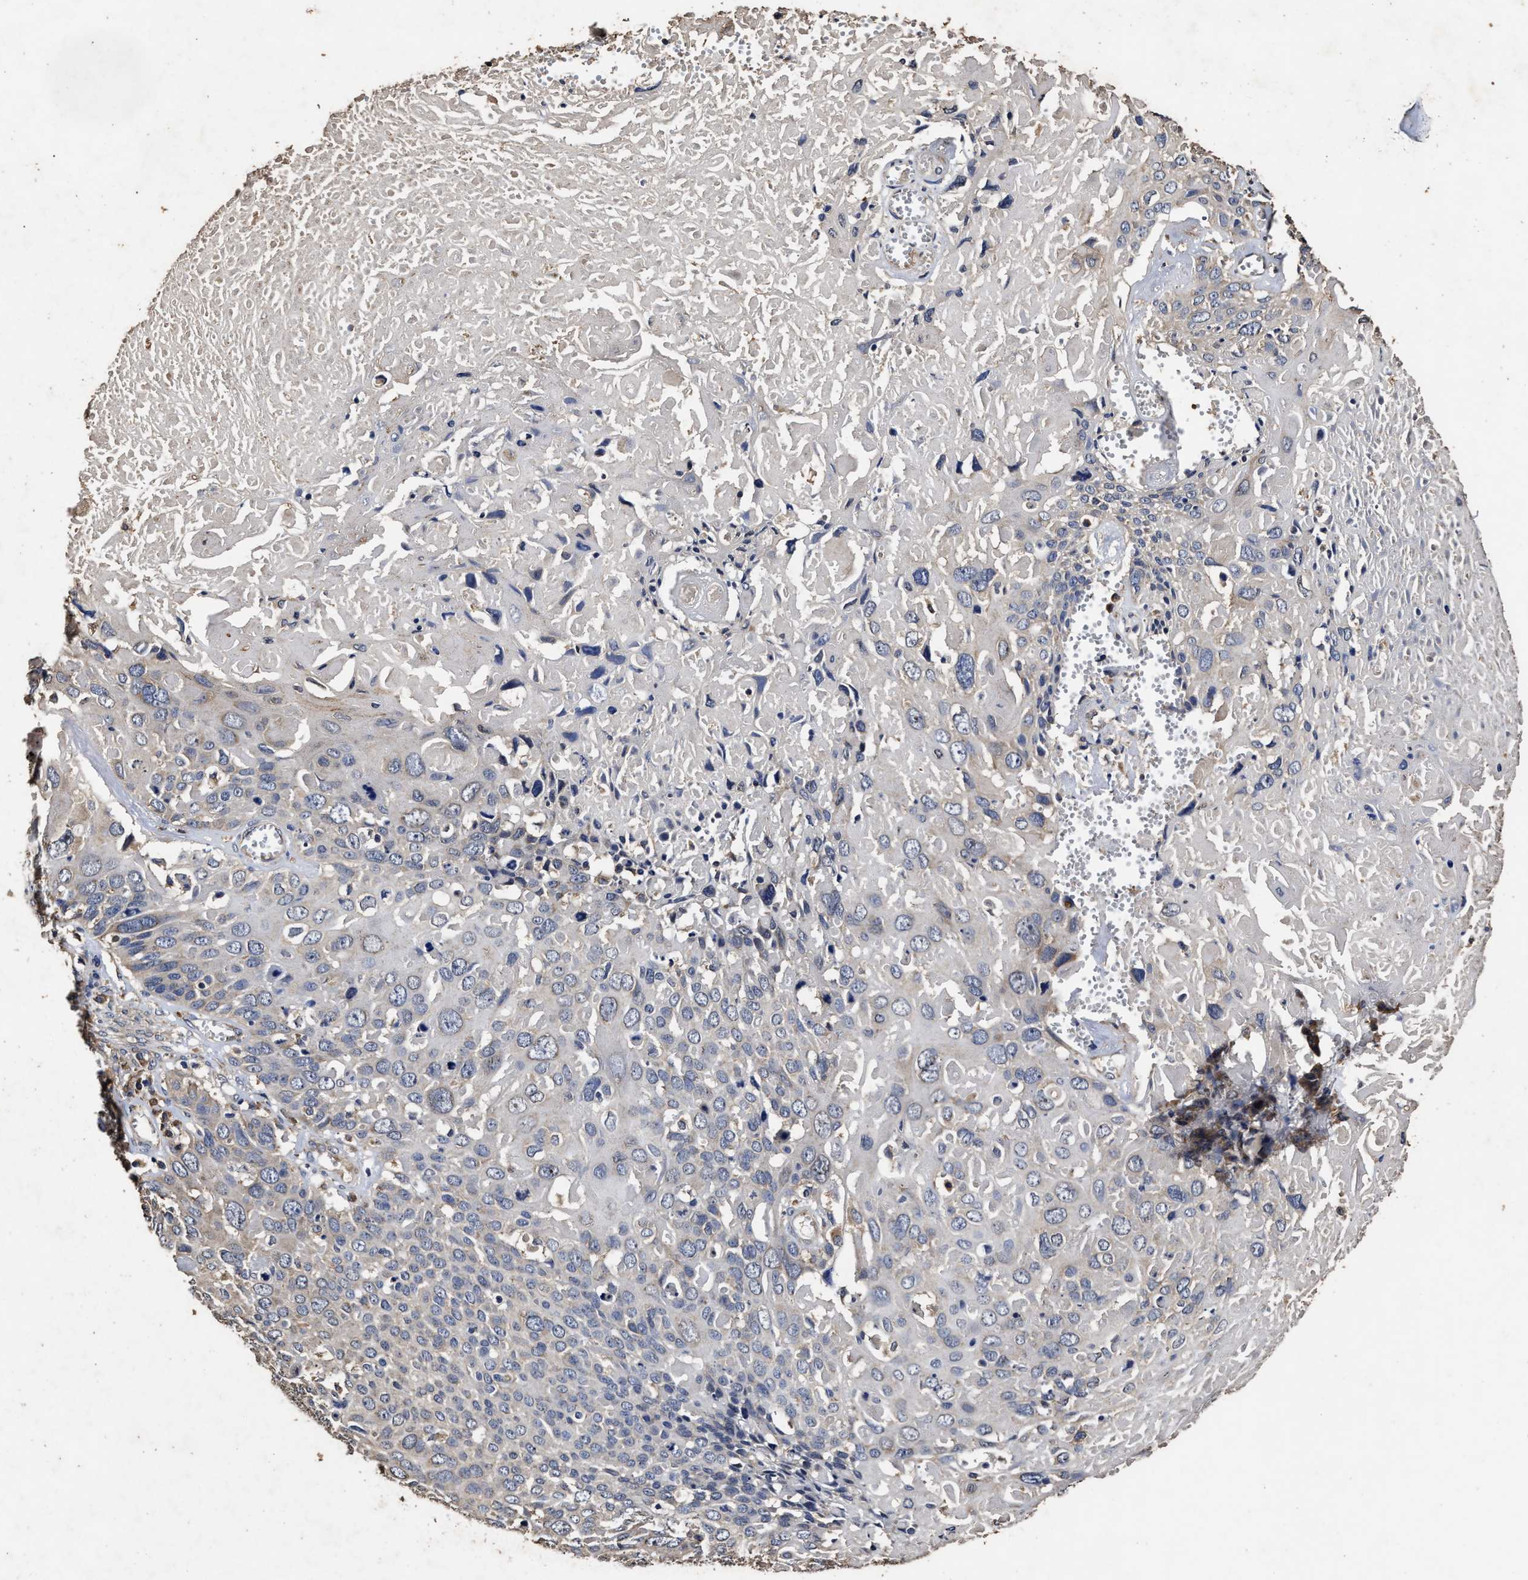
{"staining": {"intensity": "negative", "quantity": "none", "location": "none"}, "tissue": "cervical cancer", "cell_type": "Tumor cells", "image_type": "cancer", "snomed": [{"axis": "morphology", "description": "Squamous cell carcinoma, NOS"}, {"axis": "topography", "description": "Cervix"}], "caption": "Immunohistochemistry (IHC) of cervical cancer (squamous cell carcinoma) shows no expression in tumor cells.", "gene": "PPM1K", "patient": {"sex": "female", "age": 74}}